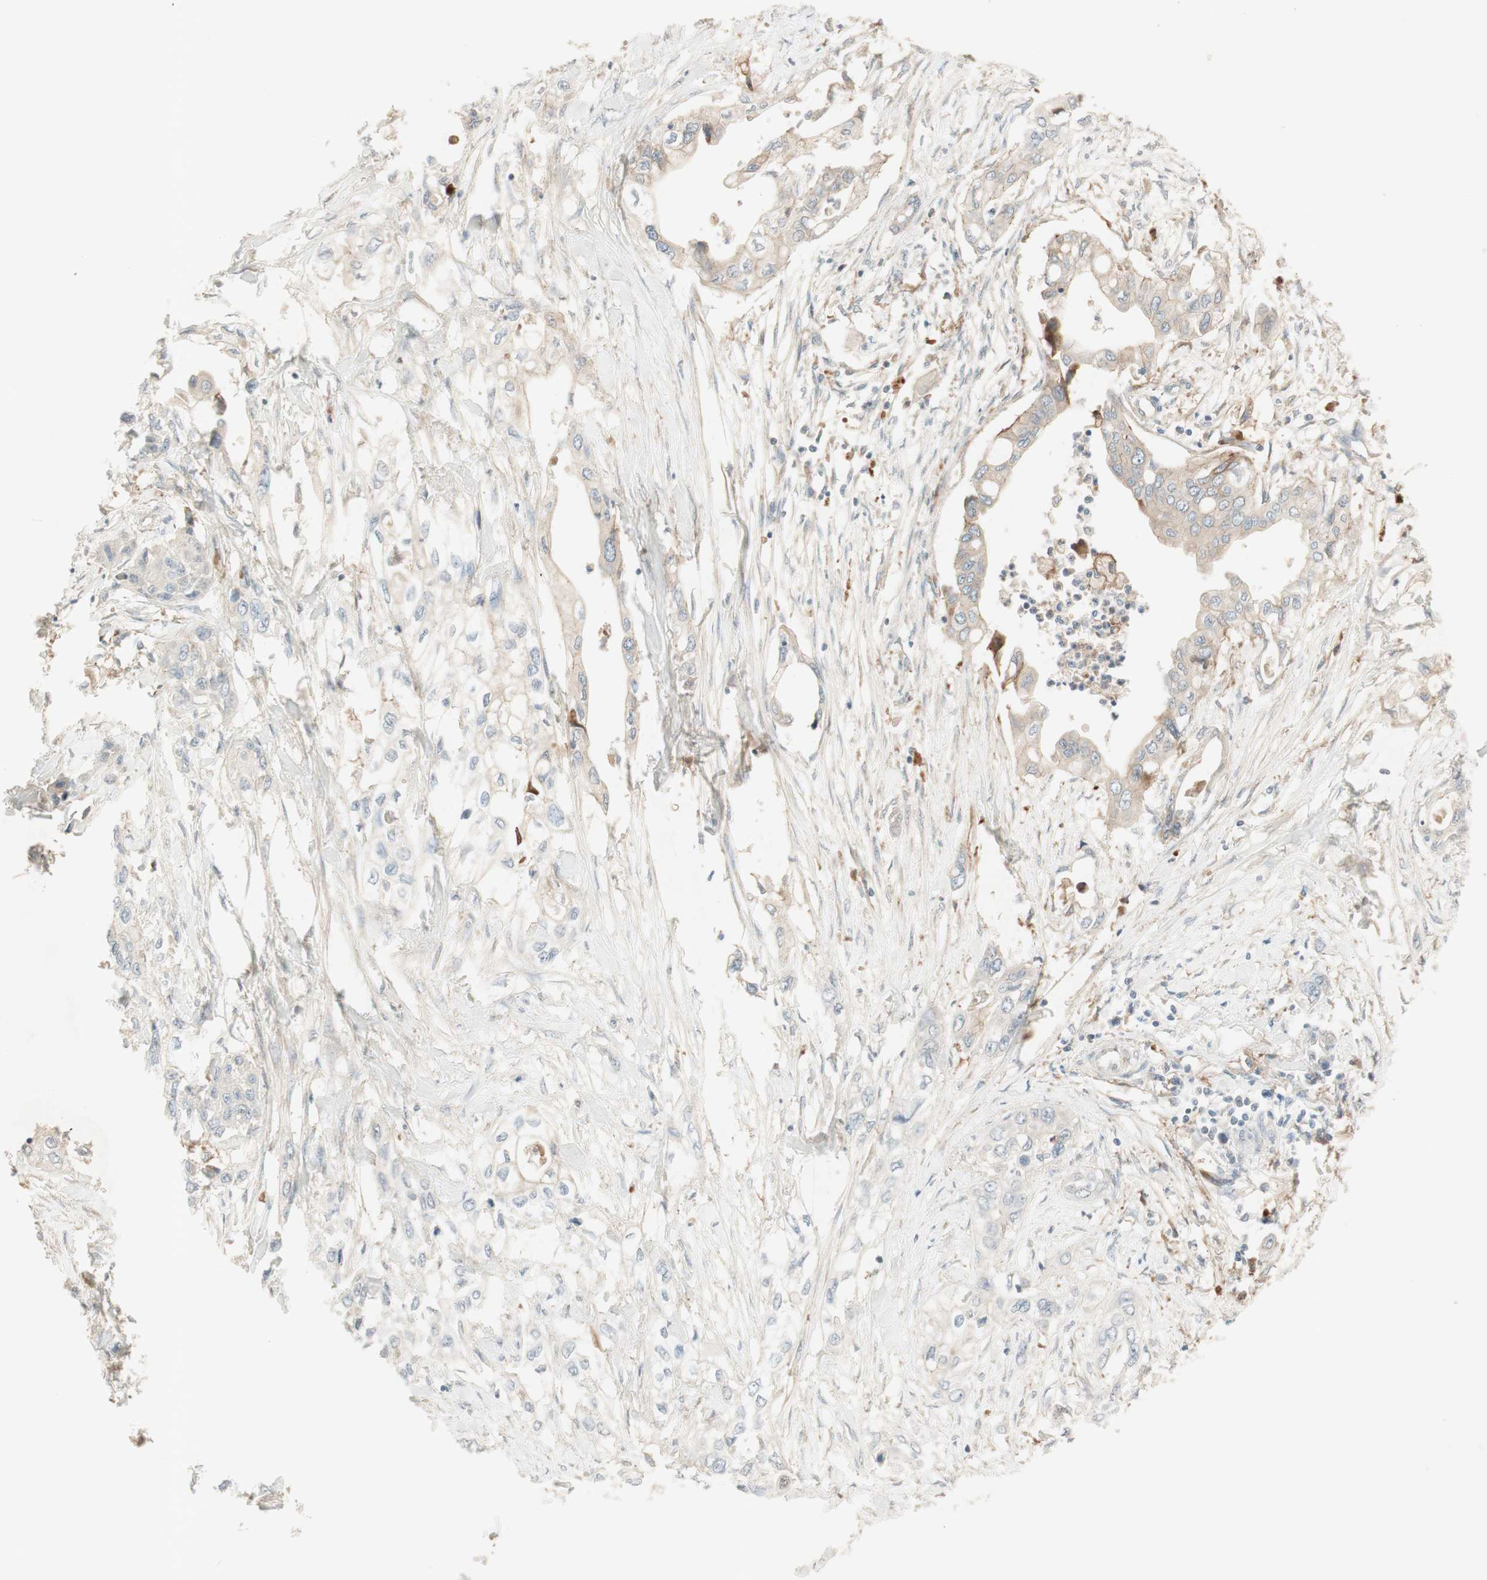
{"staining": {"intensity": "weak", "quantity": "<25%", "location": "cytoplasmic/membranous"}, "tissue": "pancreatic cancer", "cell_type": "Tumor cells", "image_type": "cancer", "snomed": [{"axis": "morphology", "description": "Adenocarcinoma, NOS"}, {"axis": "topography", "description": "Pancreas"}], "caption": "DAB (3,3'-diaminobenzidine) immunohistochemical staining of human adenocarcinoma (pancreatic) displays no significant expression in tumor cells. (Brightfield microscopy of DAB IHC at high magnification).", "gene": "PTGER4", "patient": {"sex": "female", "age": 70}}